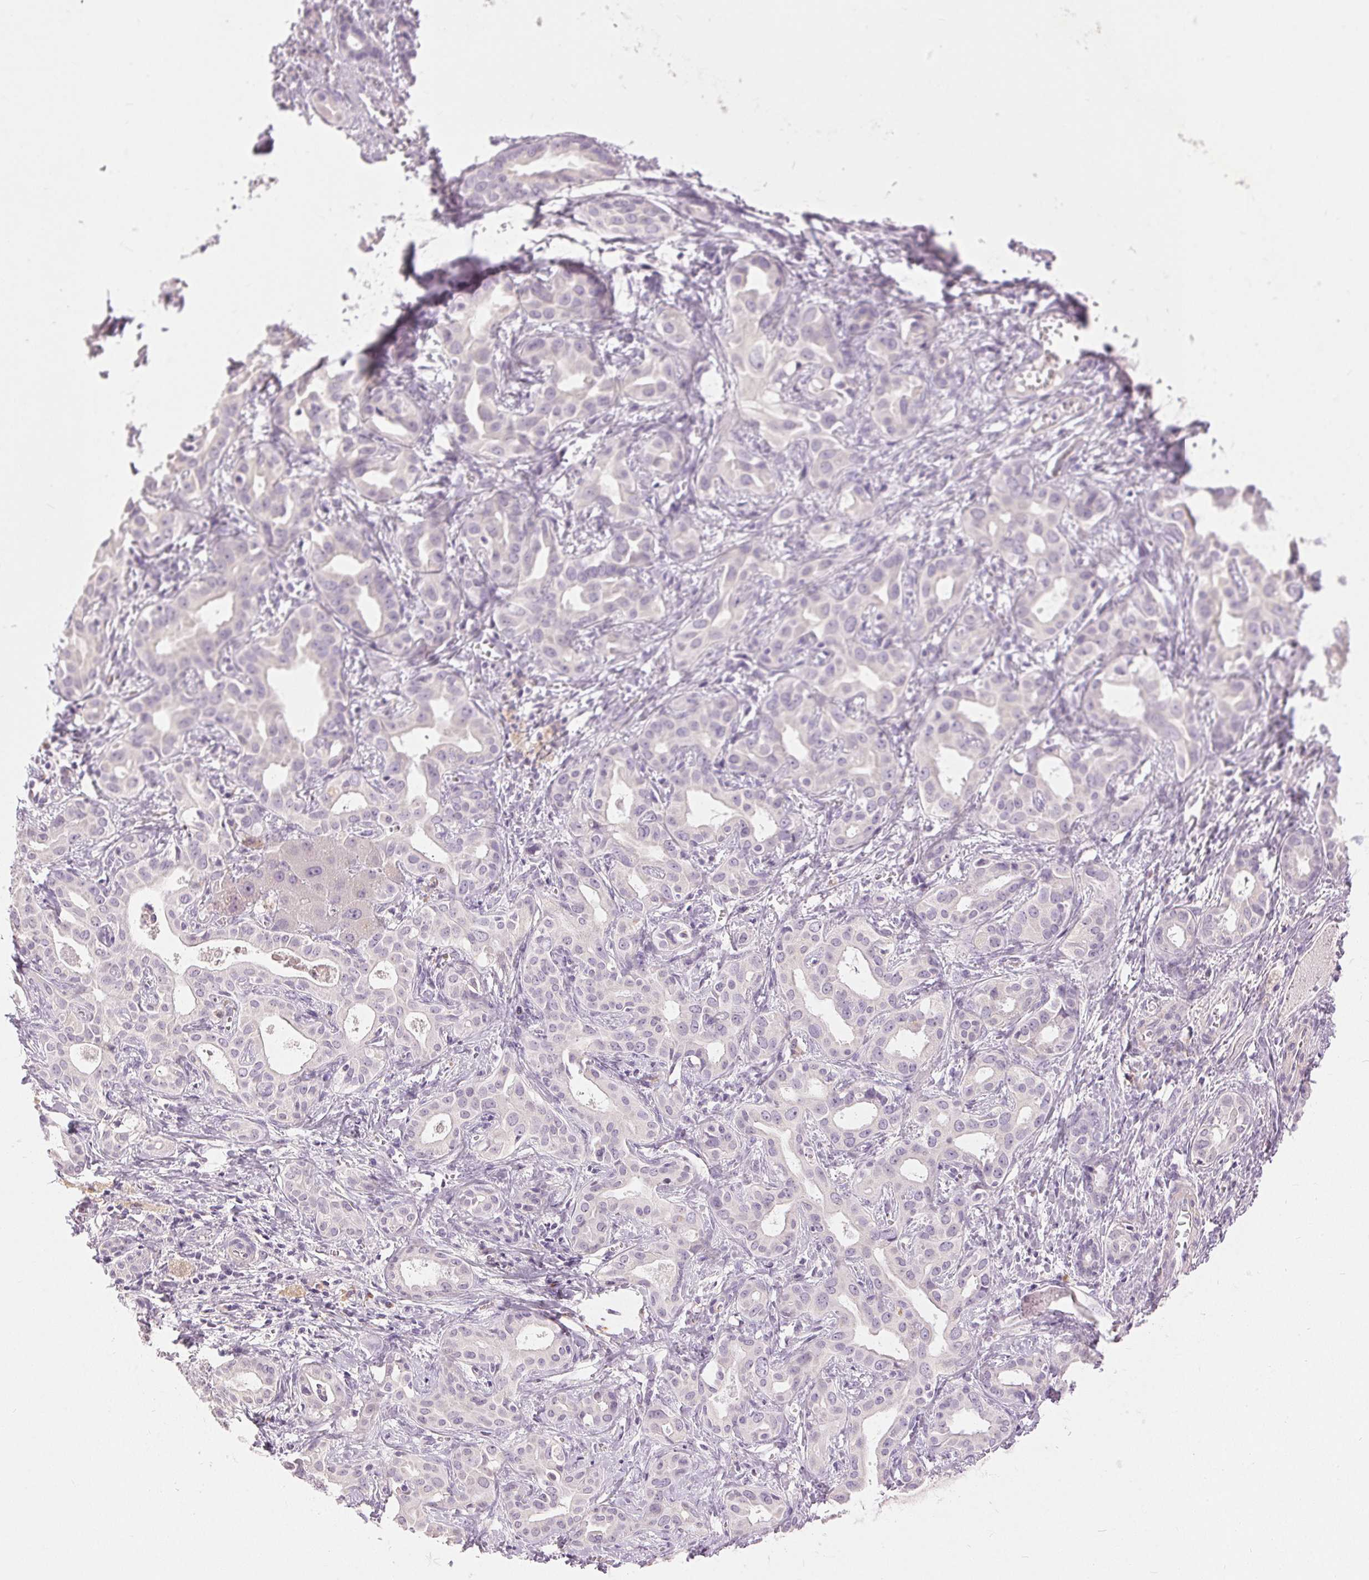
{"staining": {"intensity": "negative", "quantity": "none", "location": "none"}, "tissue": "liver cancer", "cell_type": "Tumor cells", "image_type": "cancer", "snomed": [{"axis": "morphology", "description": "Cholangiocarcinoma"}, {"axis": "topography", "description": "Liver"}], "caption": "There is no significant expression in tumor cells of liver cancer (cholangiocarcinoma).", "gene": "DSG3", "patient": {"sex": "female", "age": 65}}